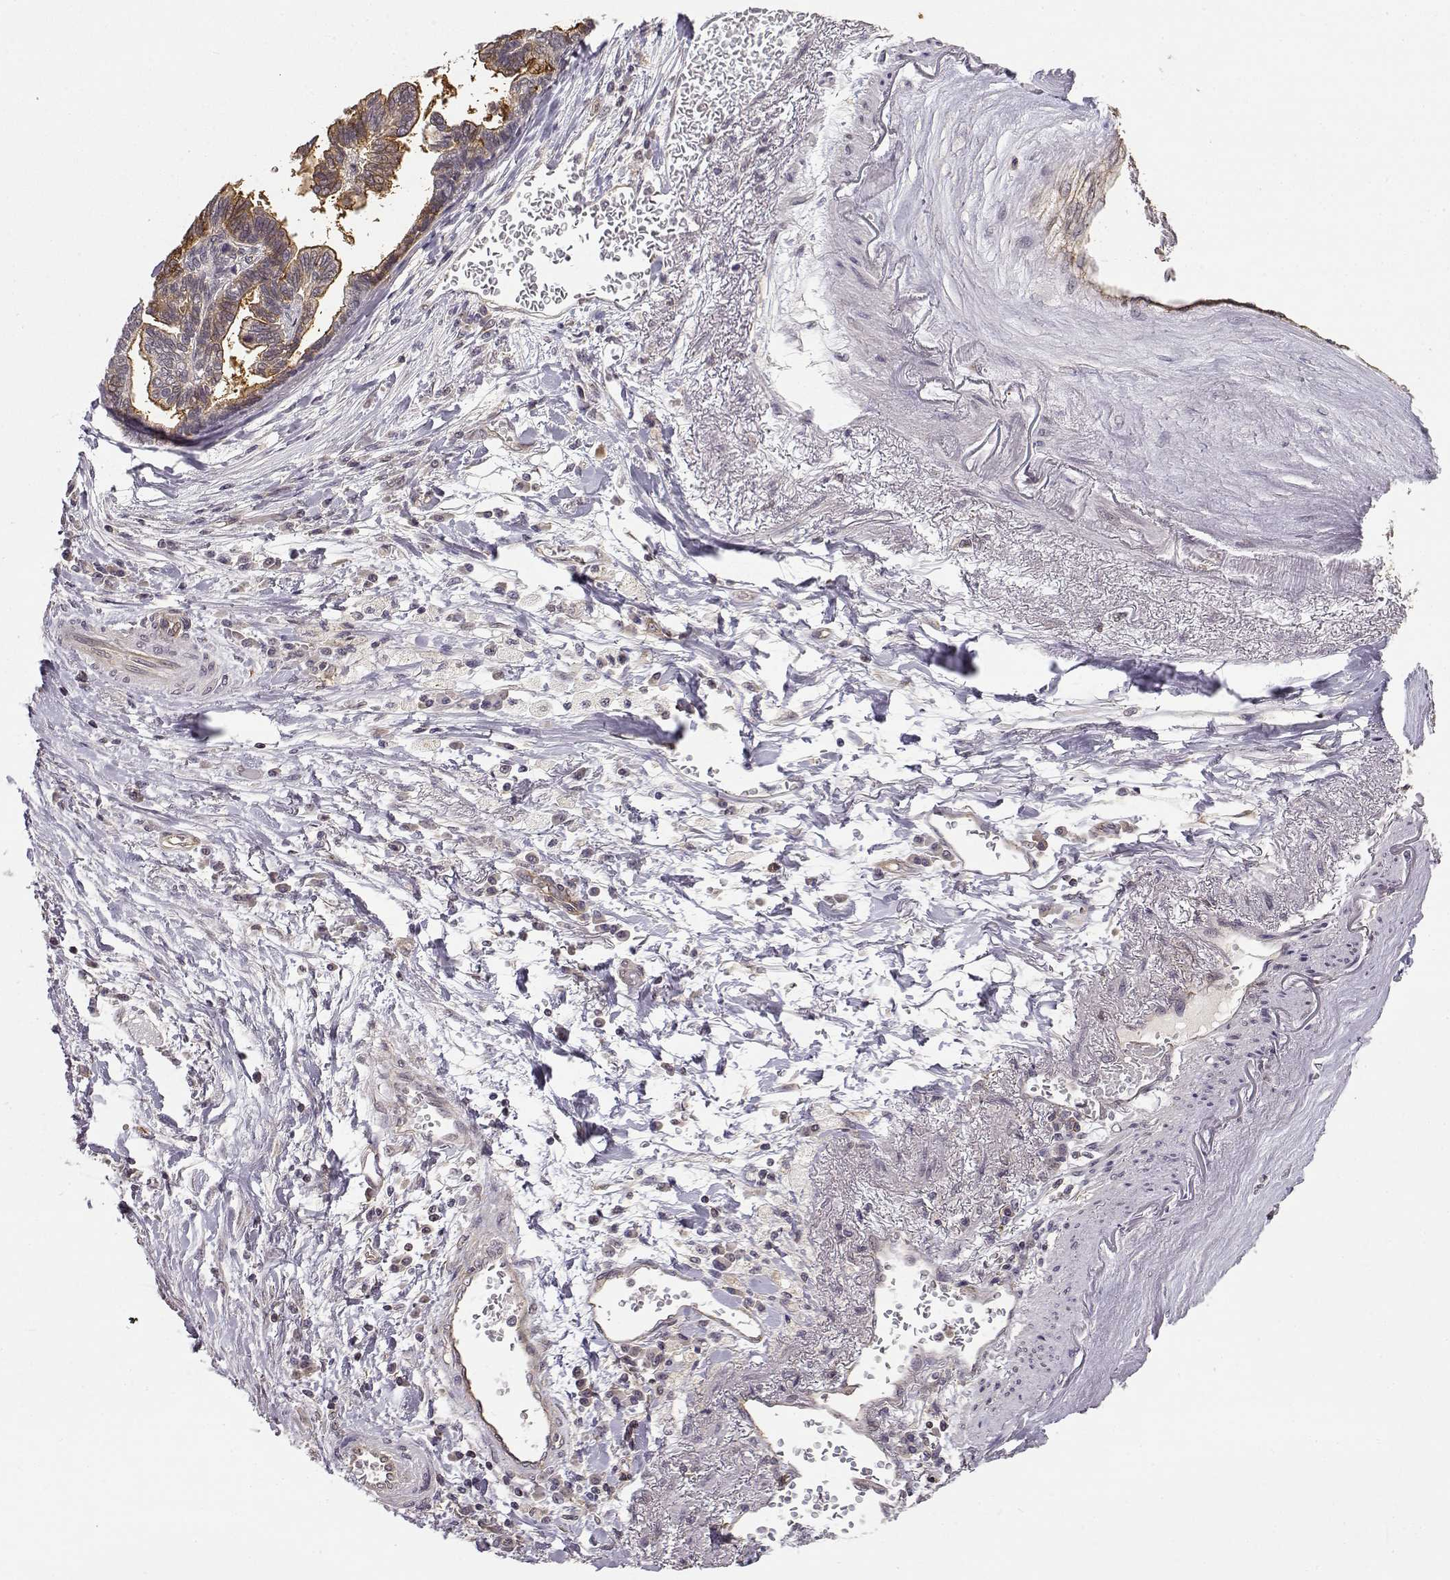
{"staining": {"intensity": "moderate", "quantity": "<25%", "location": "cytoplasmic/membranous"}, "tissue": "stomach cancer", "cell_type": "Tumor cells", "image_type": "cancer", "snomed": [{"axis": "morphology", "description": "Adenocarcinoma, NOS"}, {"axis": "topography", "description": "Stomach"}], "caption": "Immunohistochemistry (IHC) image of neoplastic tissue: human stomach cancer stained using IHC shows low levels of moderate protein expression localized specifically in the cytoplasmic/membranous of tumor cells, appearing as a cytoplasmic/membranous brown color.", "gene": "IFITM1", "patient": {"sex": "male", "age": 83}}